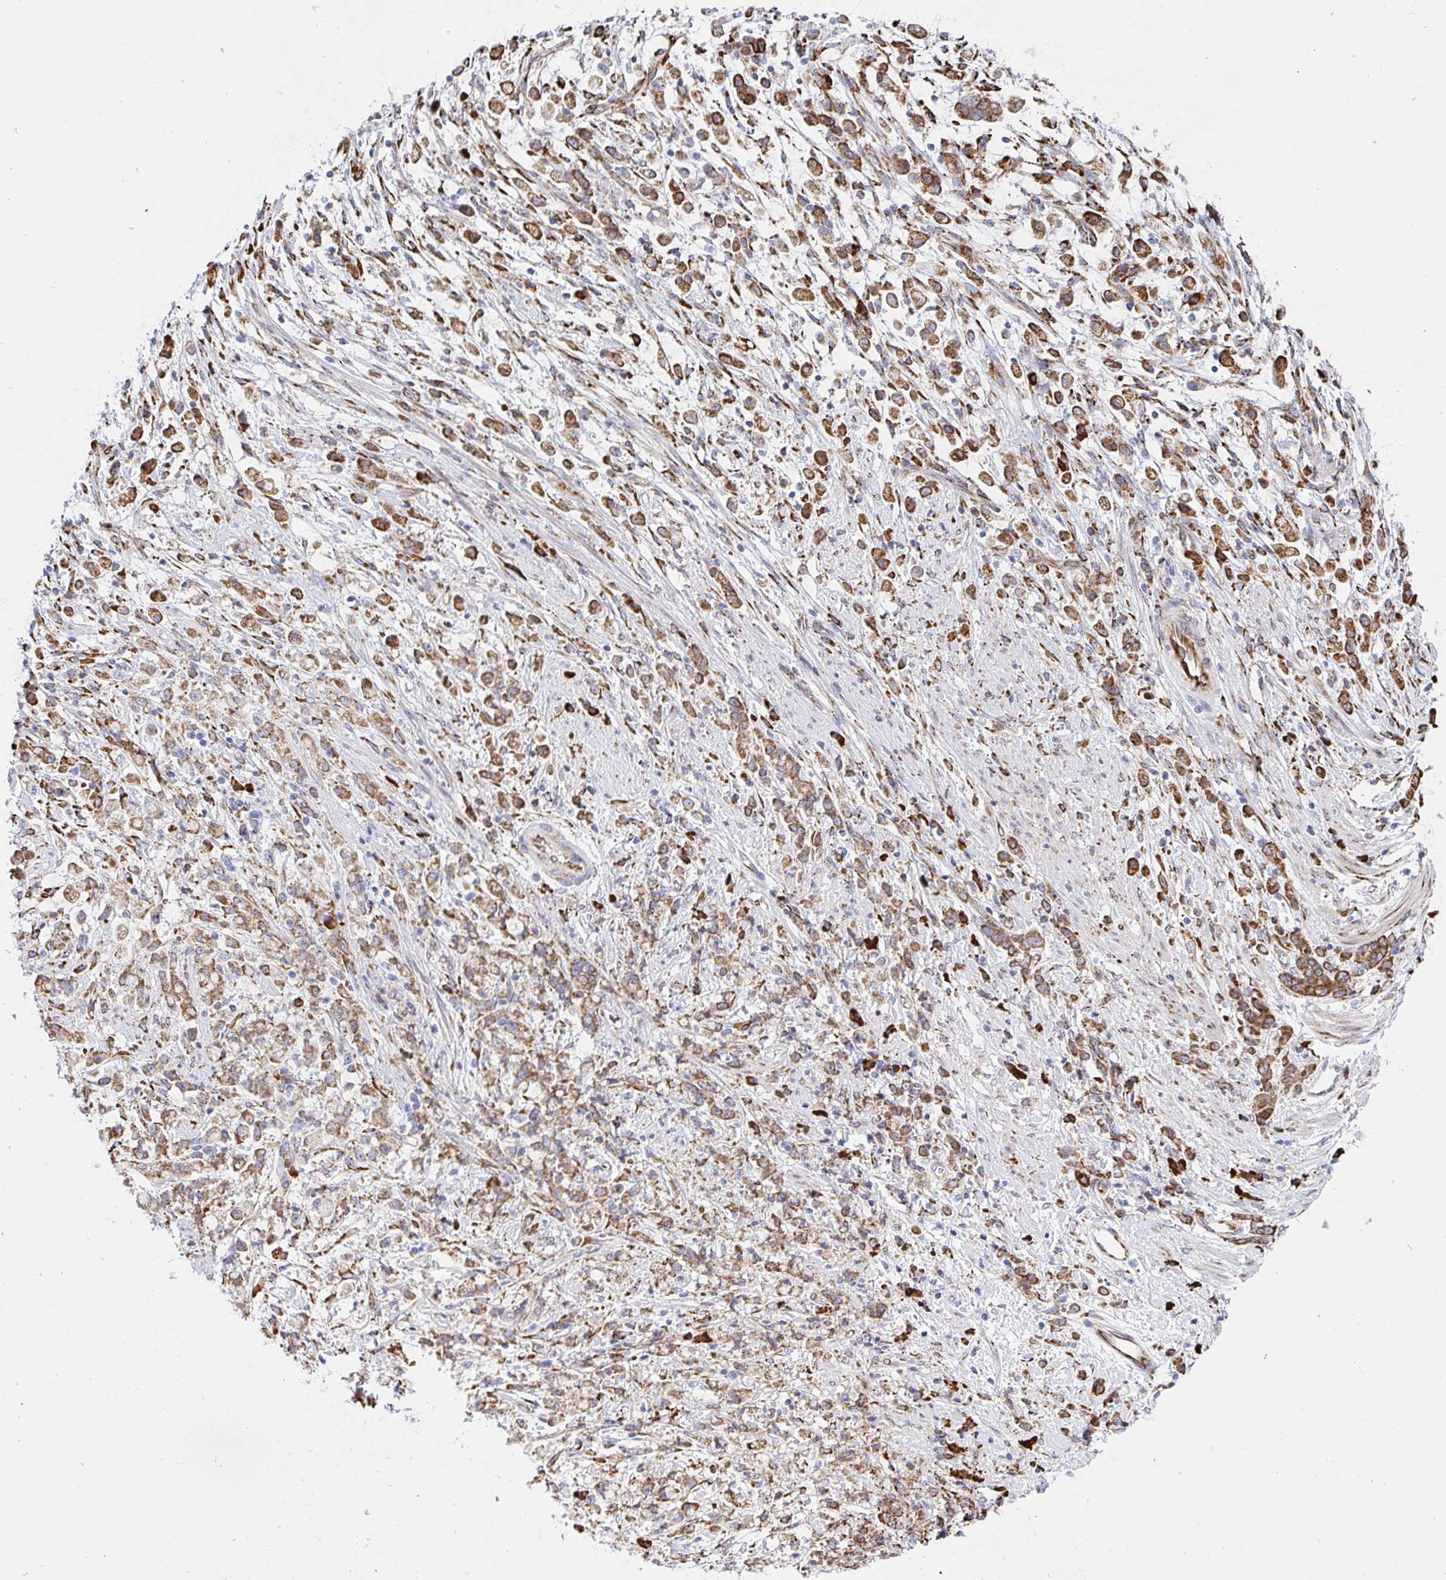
{"staining": {"intensity": "moderate", "quantity": ">75%", "location": "cytoplasmic/membranous"}, "tissue": "stomach cancer", "cell_type": "Tumor cells", "image_type": "cancer", "snomed": [{"axis": "morphology", "description": "Adenocarcinoma, NOS"}, {"axis": "topography", "description": "Stomach"}], "caption": "Immunohistochemical staining of stomach cancer reveals moderate cytoplasmic/membranous protein positivity in about >75% of tumor cells.", "gene": "CLGN", "patient": {"sex": "female", "age": 60}}